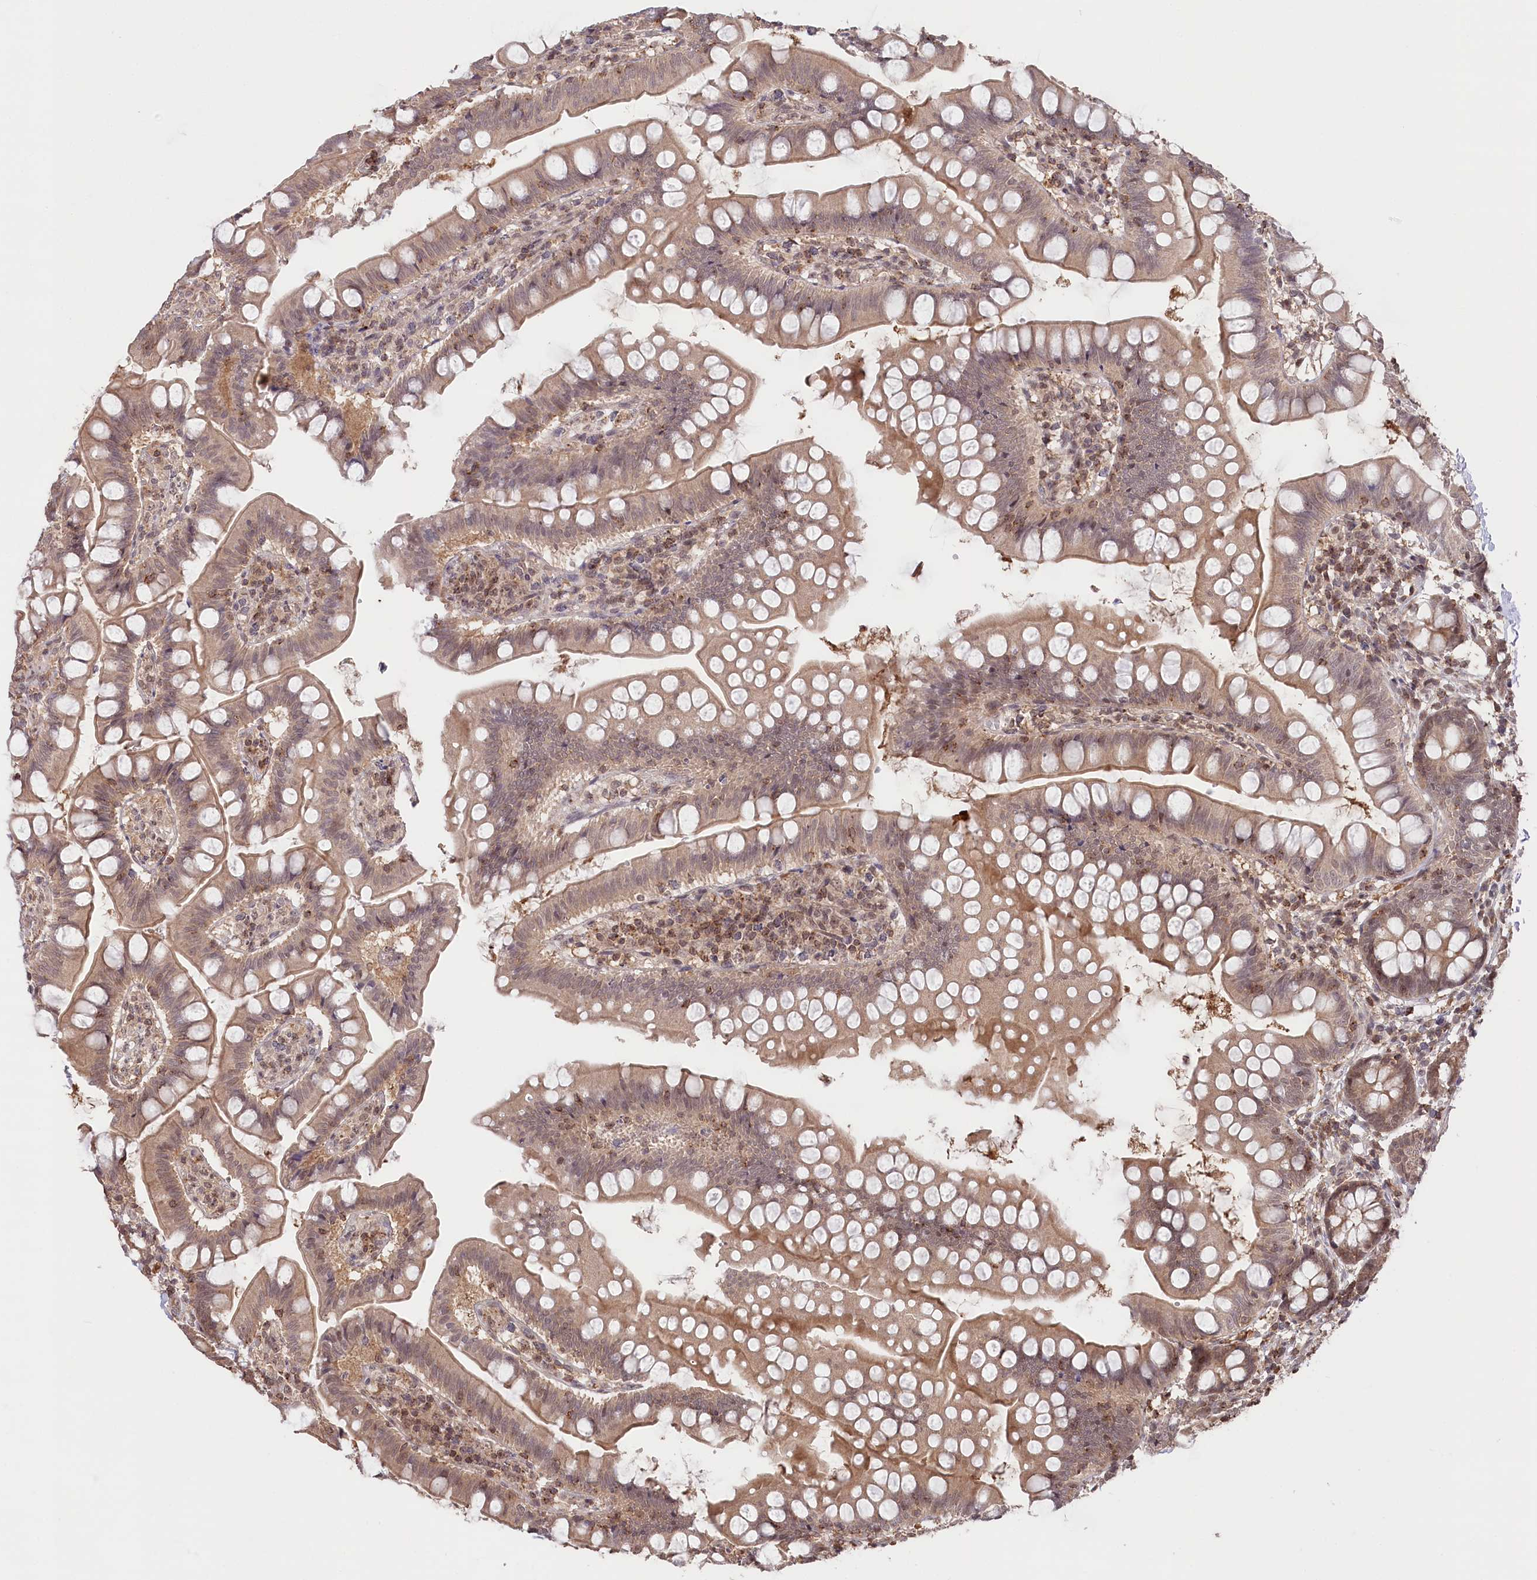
{"staining": {"intensity": "moderate", "quantity": ">75%", "location": "cytoplasmic/membranous,nuclear"}, "tissue": "small intestine", "cell_type": "Glandular cells", "image_type": "normal", "snomed": [{"axis": "morphology", "description": "Normal tissue, NOS"}, {"axis": "topography", "description": "Small intestine"}], "caption": "Small intestine stained for a protein (brown) shows moderate cytoplasmic/membranous,nuclear positive positivity in approximately >75% of glandular cells.", "gene": "CCSER2", "patient": {"sex": "male", "age": 7}}